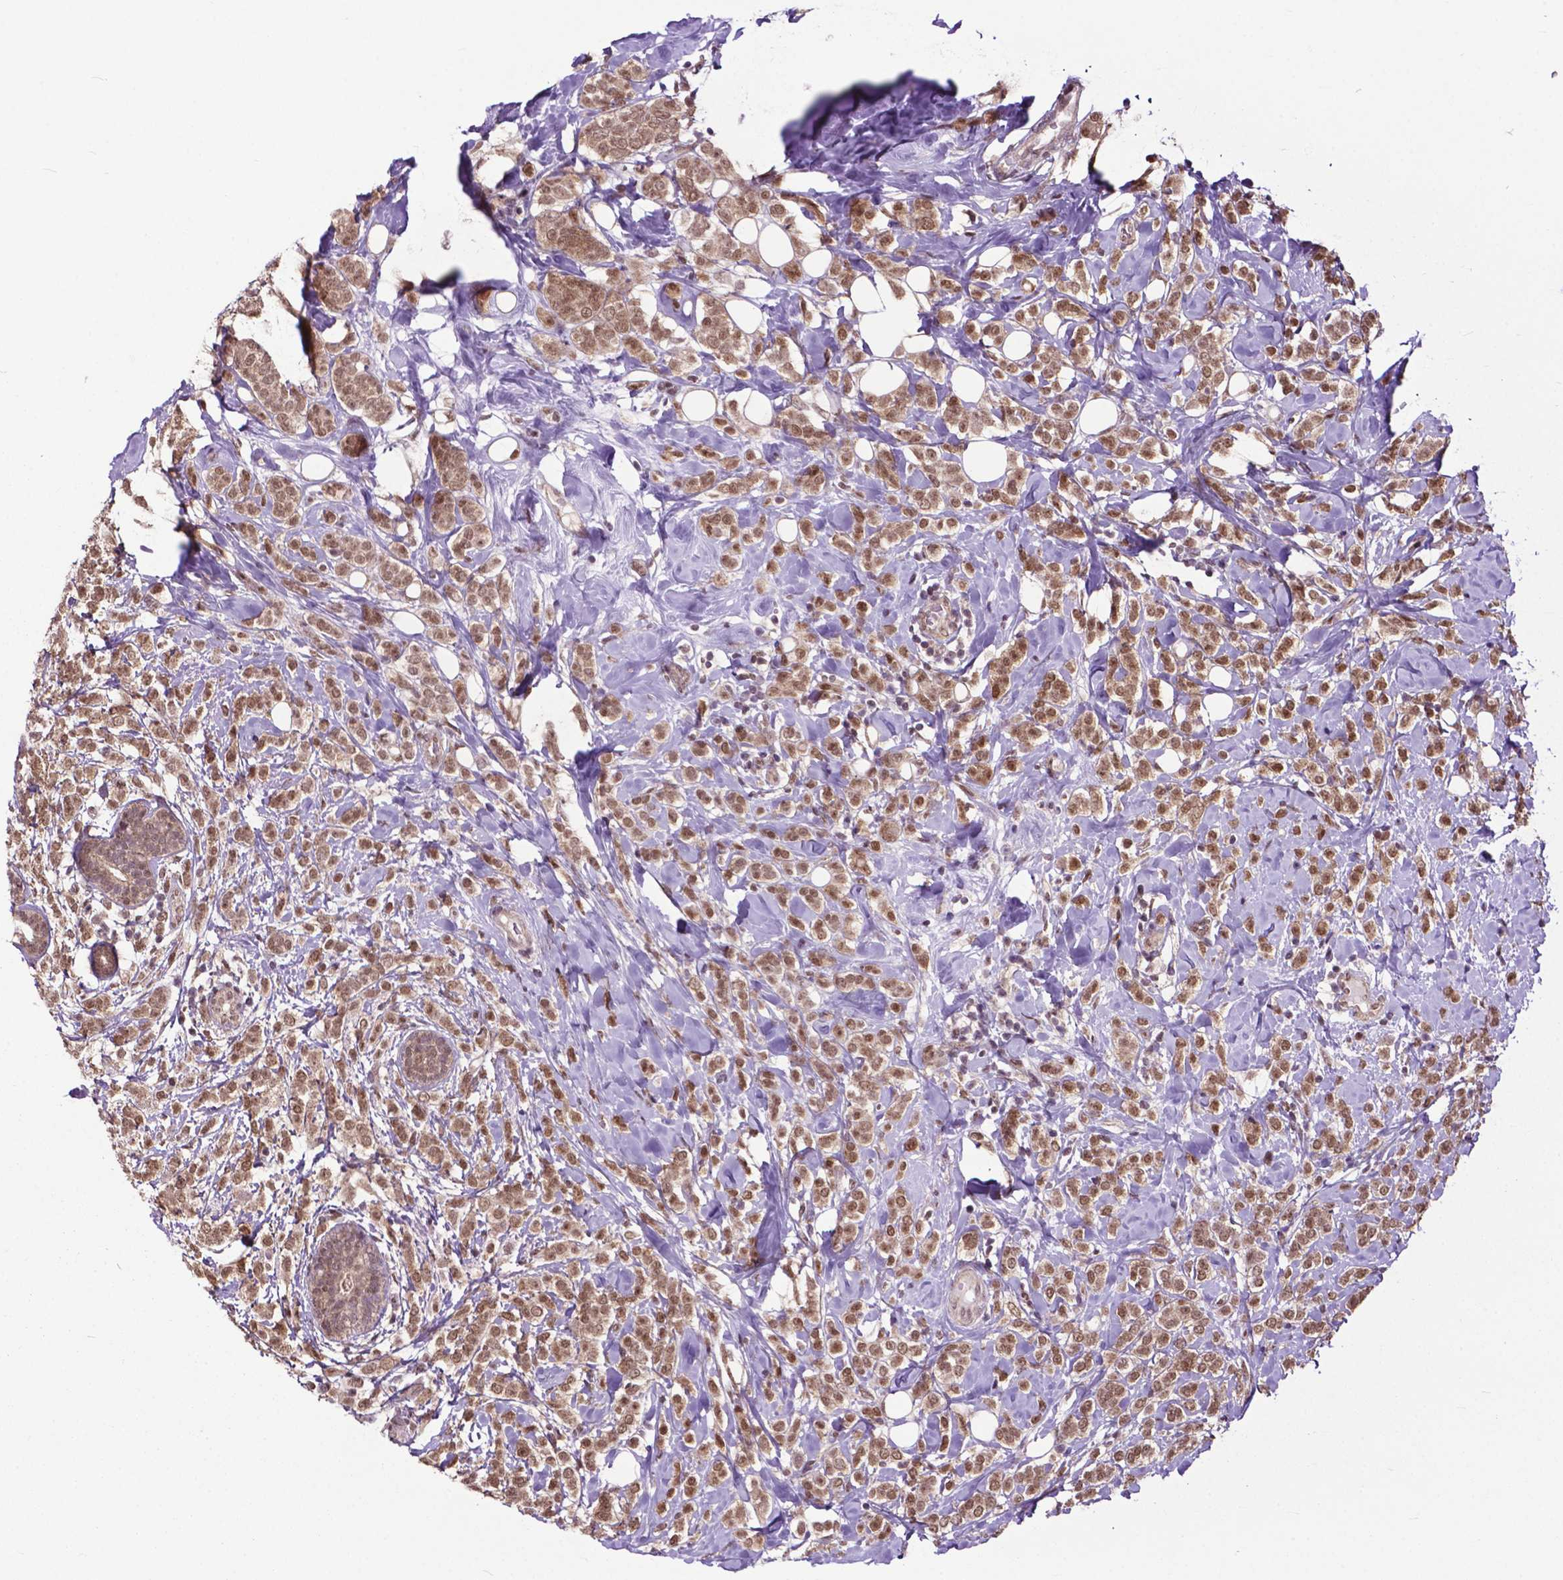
{"staining": {"intensity": "moderate", "quantity": ">75%", "location": "cytoplasmic/membranous,nuclear"}, "tissue": "breast cancer", "cell_type": "Tumor cells", "image_type": "cancer", "snomed": [{"axis": "morphology", "description": "Lobular carcinoma"}, {"axis": "topography", "description": "Breast"}], "caption": "Lobular carcinoma (breast) stained with DAB (3,3'-diaminobenzidine) immunohistochemistry shows medium levels of moderate cytoplasmic/membranous and nuclear positivity in approximately >75% of tumor cells.", "gene": "FAF1", "patient": {"sex": "female", "age": 49}}